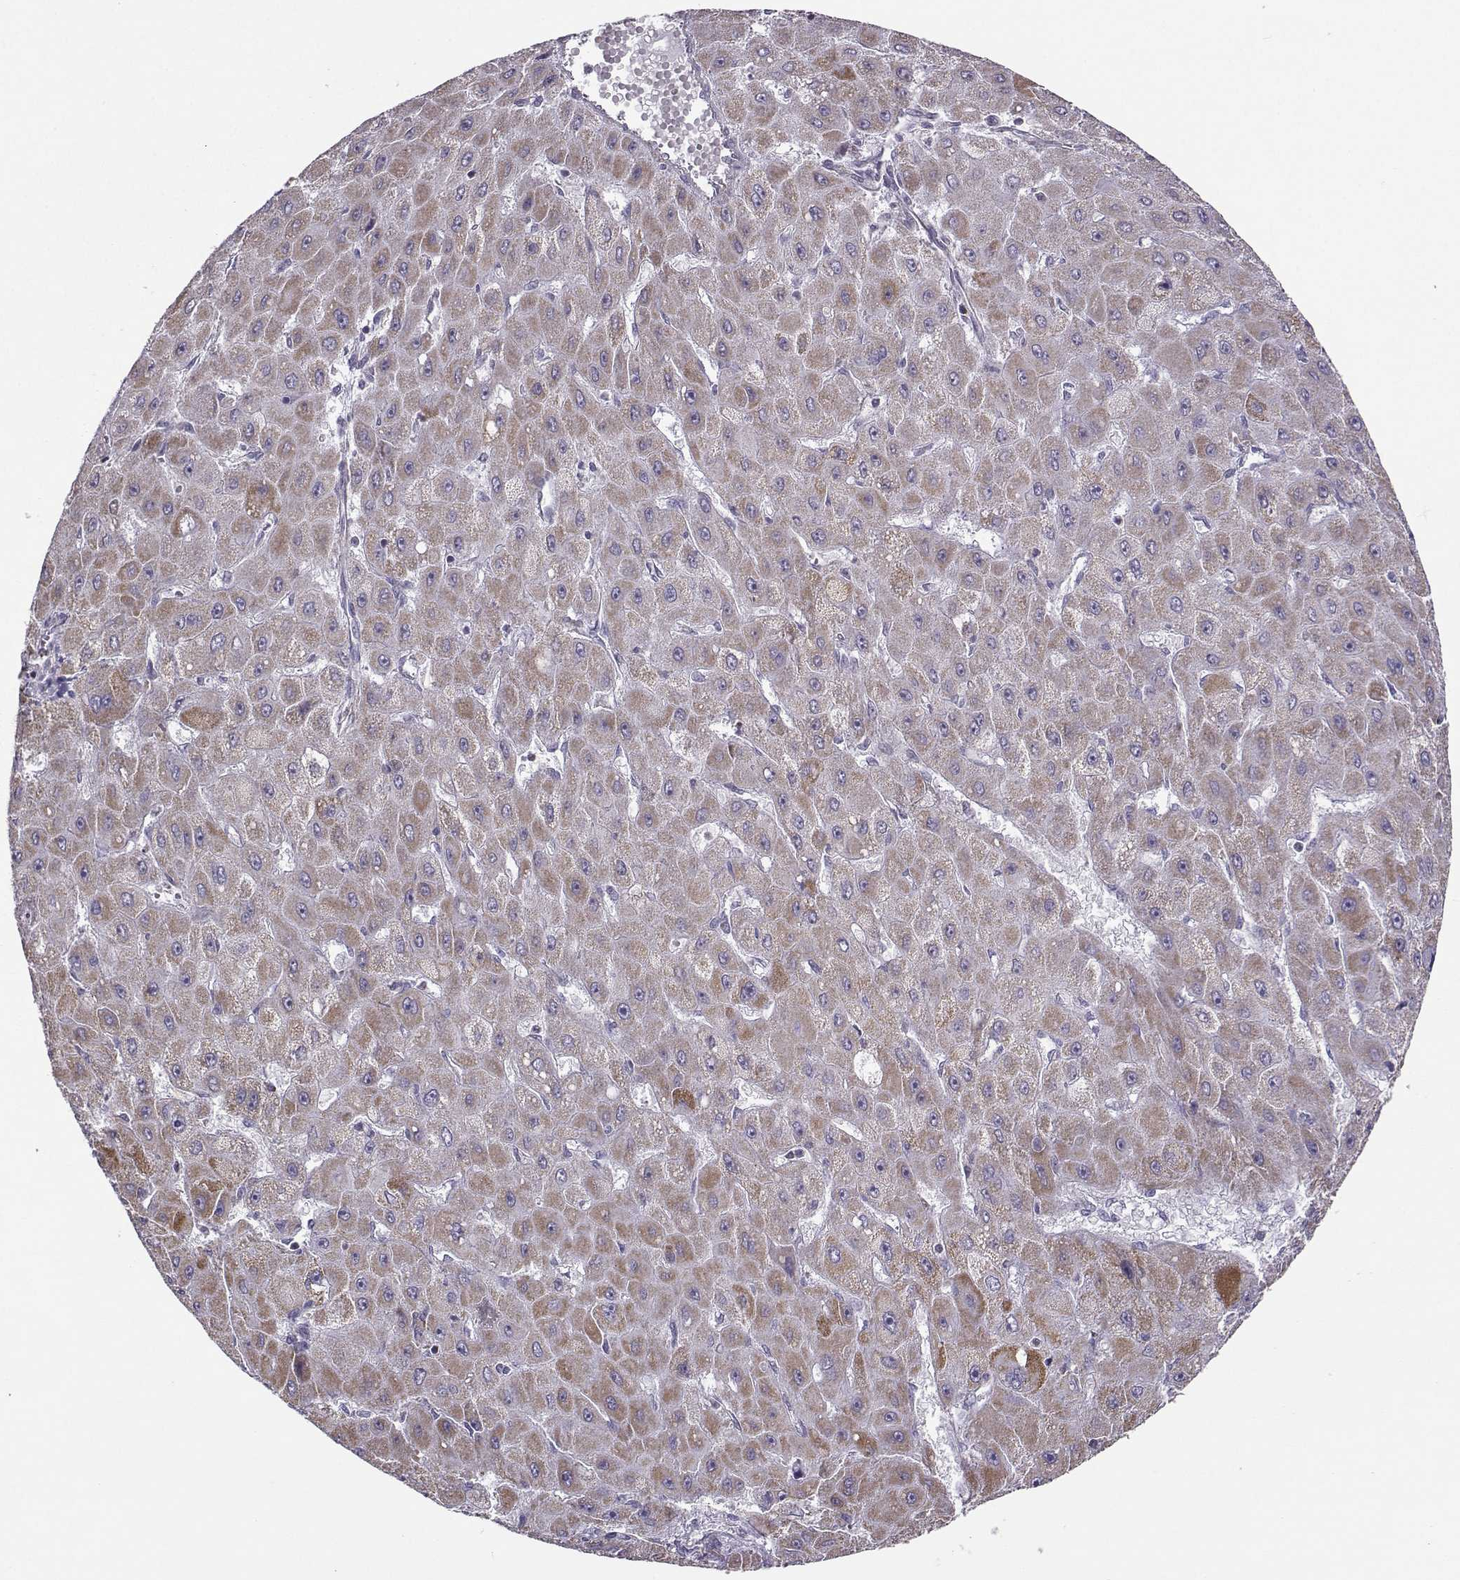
{"staining": {"intensity": "moderate", "quantity": "25%-75%", "location": "cytoplasmic/membranous"}, "tissue": "liver cancer", "cell_type": "Tumor cells", "image_type": "cancer", "snomed": [{"axis": "morphology", "description": "Carcinoma, Hepatocellular, NOS"}, {"axis": "topography", "description": "Liver"}], "caption": "Hepatocellular carcinoma (liver) stained with immunohistochemistry displays moderate cytoplasmic/membranous expression in about 25%-75% of tumor cells. Using DAB (brown) and hematoxylin (blue) stains, captured at high magnification using brightfield microscopy.", "gene": "NECAB3", "patient": {"sex": "female", "age": 25}}